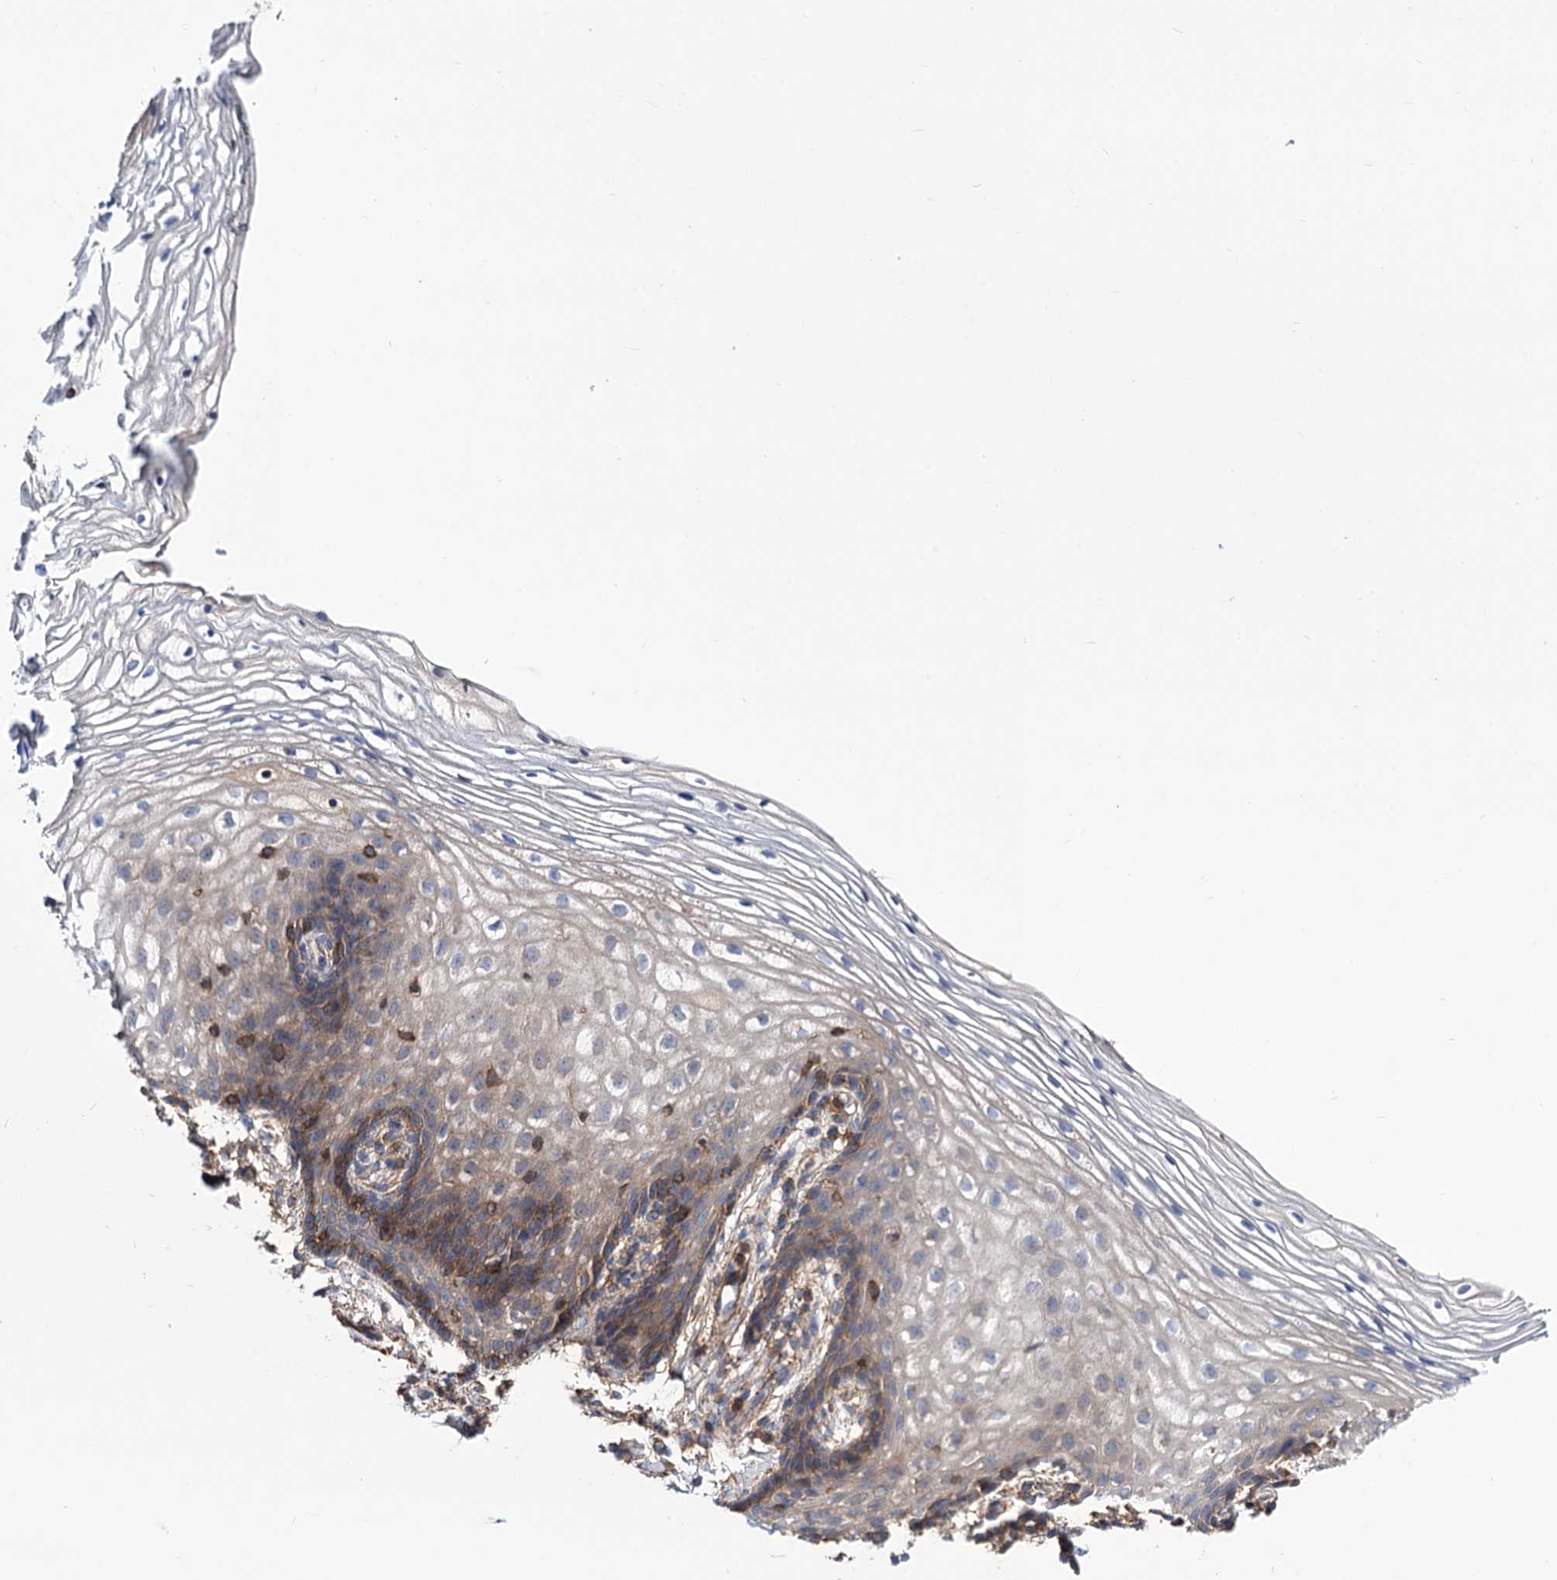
{"staining": {"intensity": "weak", "quantity": "25%-75%", "location": "cytoplasmic/membranous"}, "tissue": "vagina", "cell_type": "Squamous epithelial cells", "image_type": "normal", "snomed": [{"axis": "morphology", "description": "Normal tissue, NOS"}, {"axis": "topography", "description": "Vagina"}], "caption": "The micrograph displays a brown stain indicating the presence of a protein in the cytoplasmic/membranous of squamous epithelial cells in vagina.", "gene": "DEF6", "patient": {"sex": "female", "age": 60}}